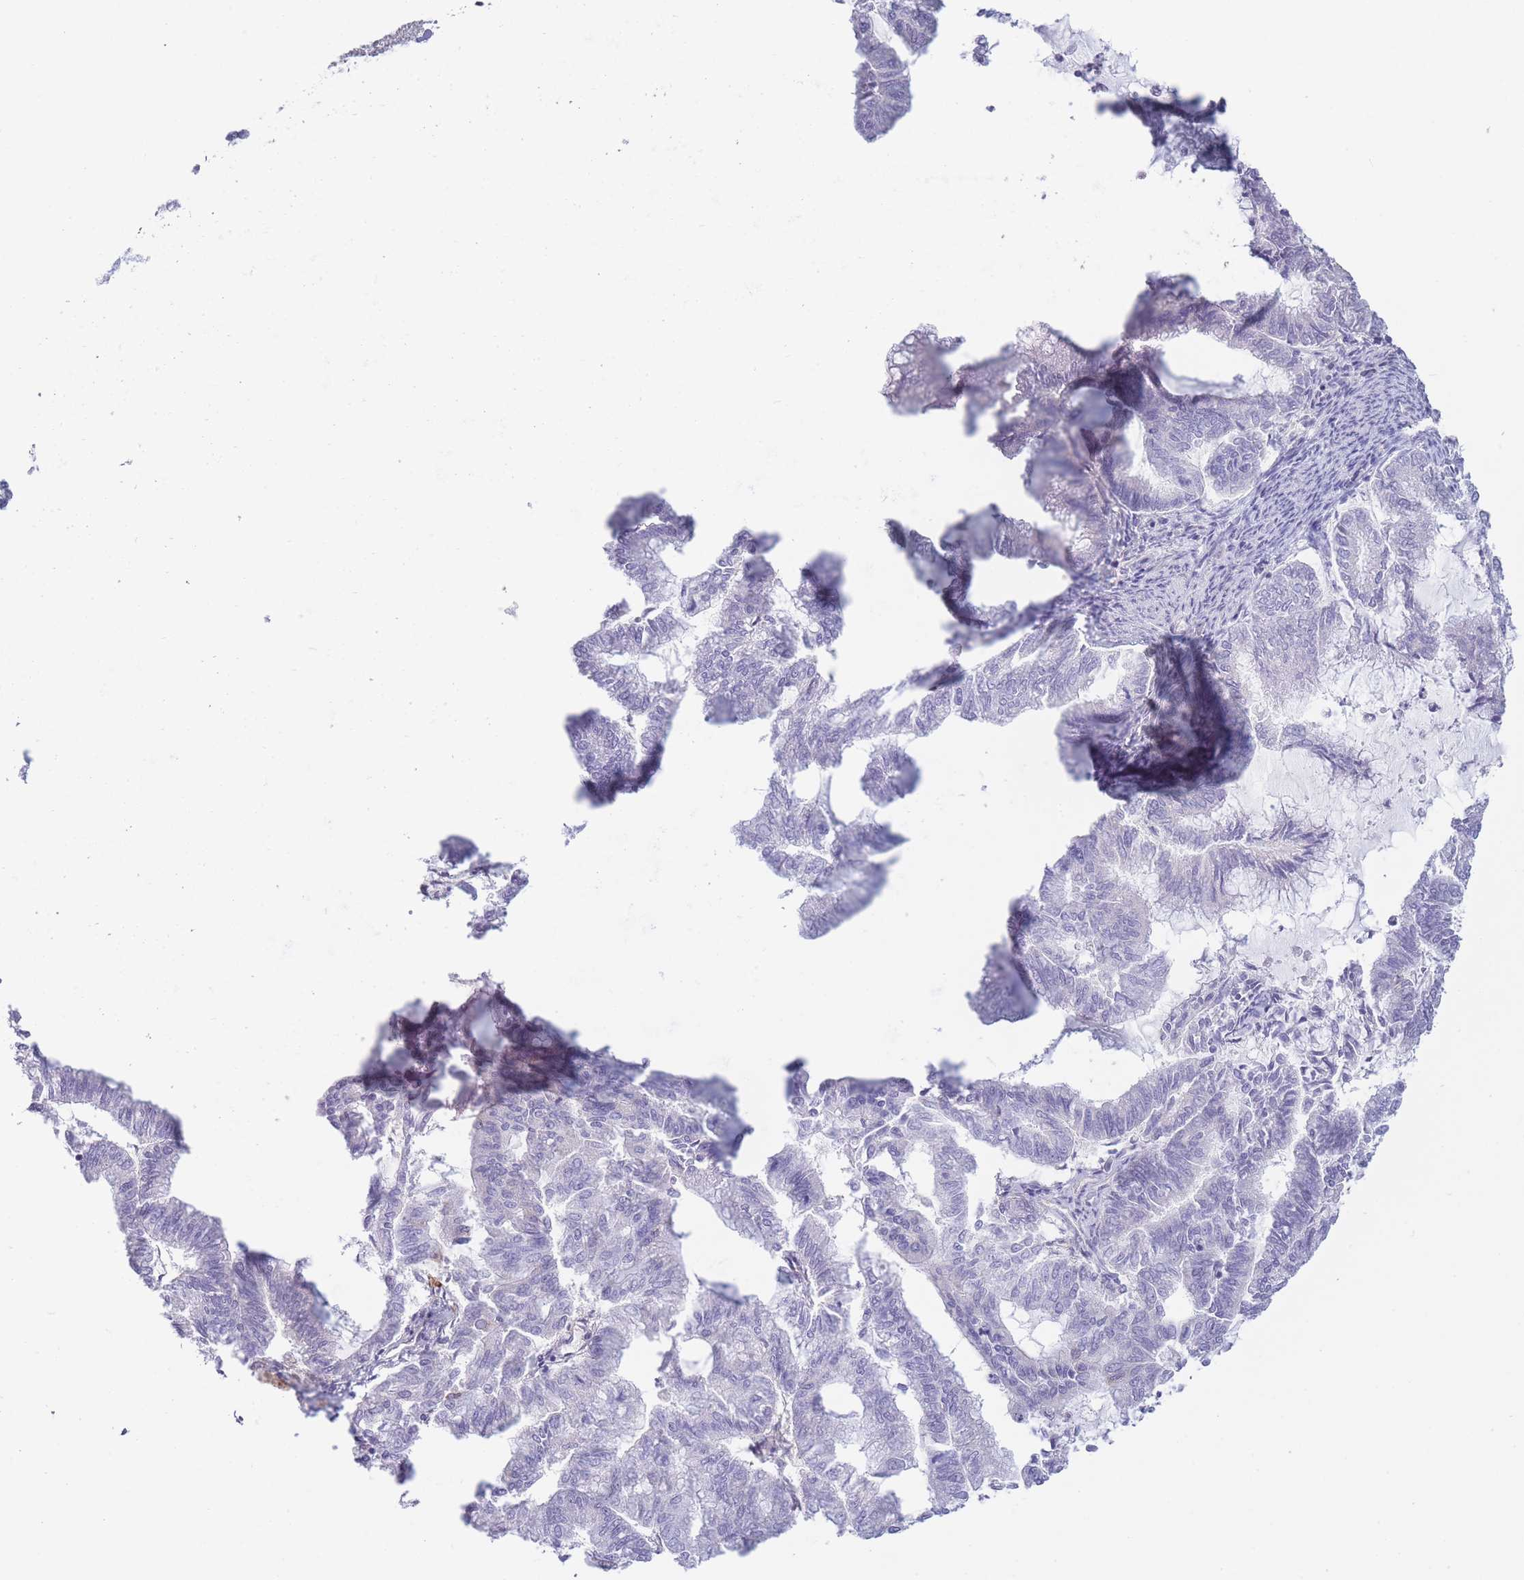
{"staining": {"intensity": "moderate", "quantity": "<25%", "location": "cytoplasmic/membranous"}, "tissue": "endometrial cancer", "cell_type": "Tumor cells", "image_type": "cancer", "snomed": [{"axis": "morphology", "description": "Adenocarcinoma, NOS"}, {"axis": "topography", "description": "Endometrium"}], "caption": "Immunohistochemistry of human adenocarcinoma (endometrial) reveals low levels of moderate cytoplasmic/membranous staining in about <25% of tumor cells.", "gene": "UTP14A", "patient": {"sex": "female", "age": 79}}